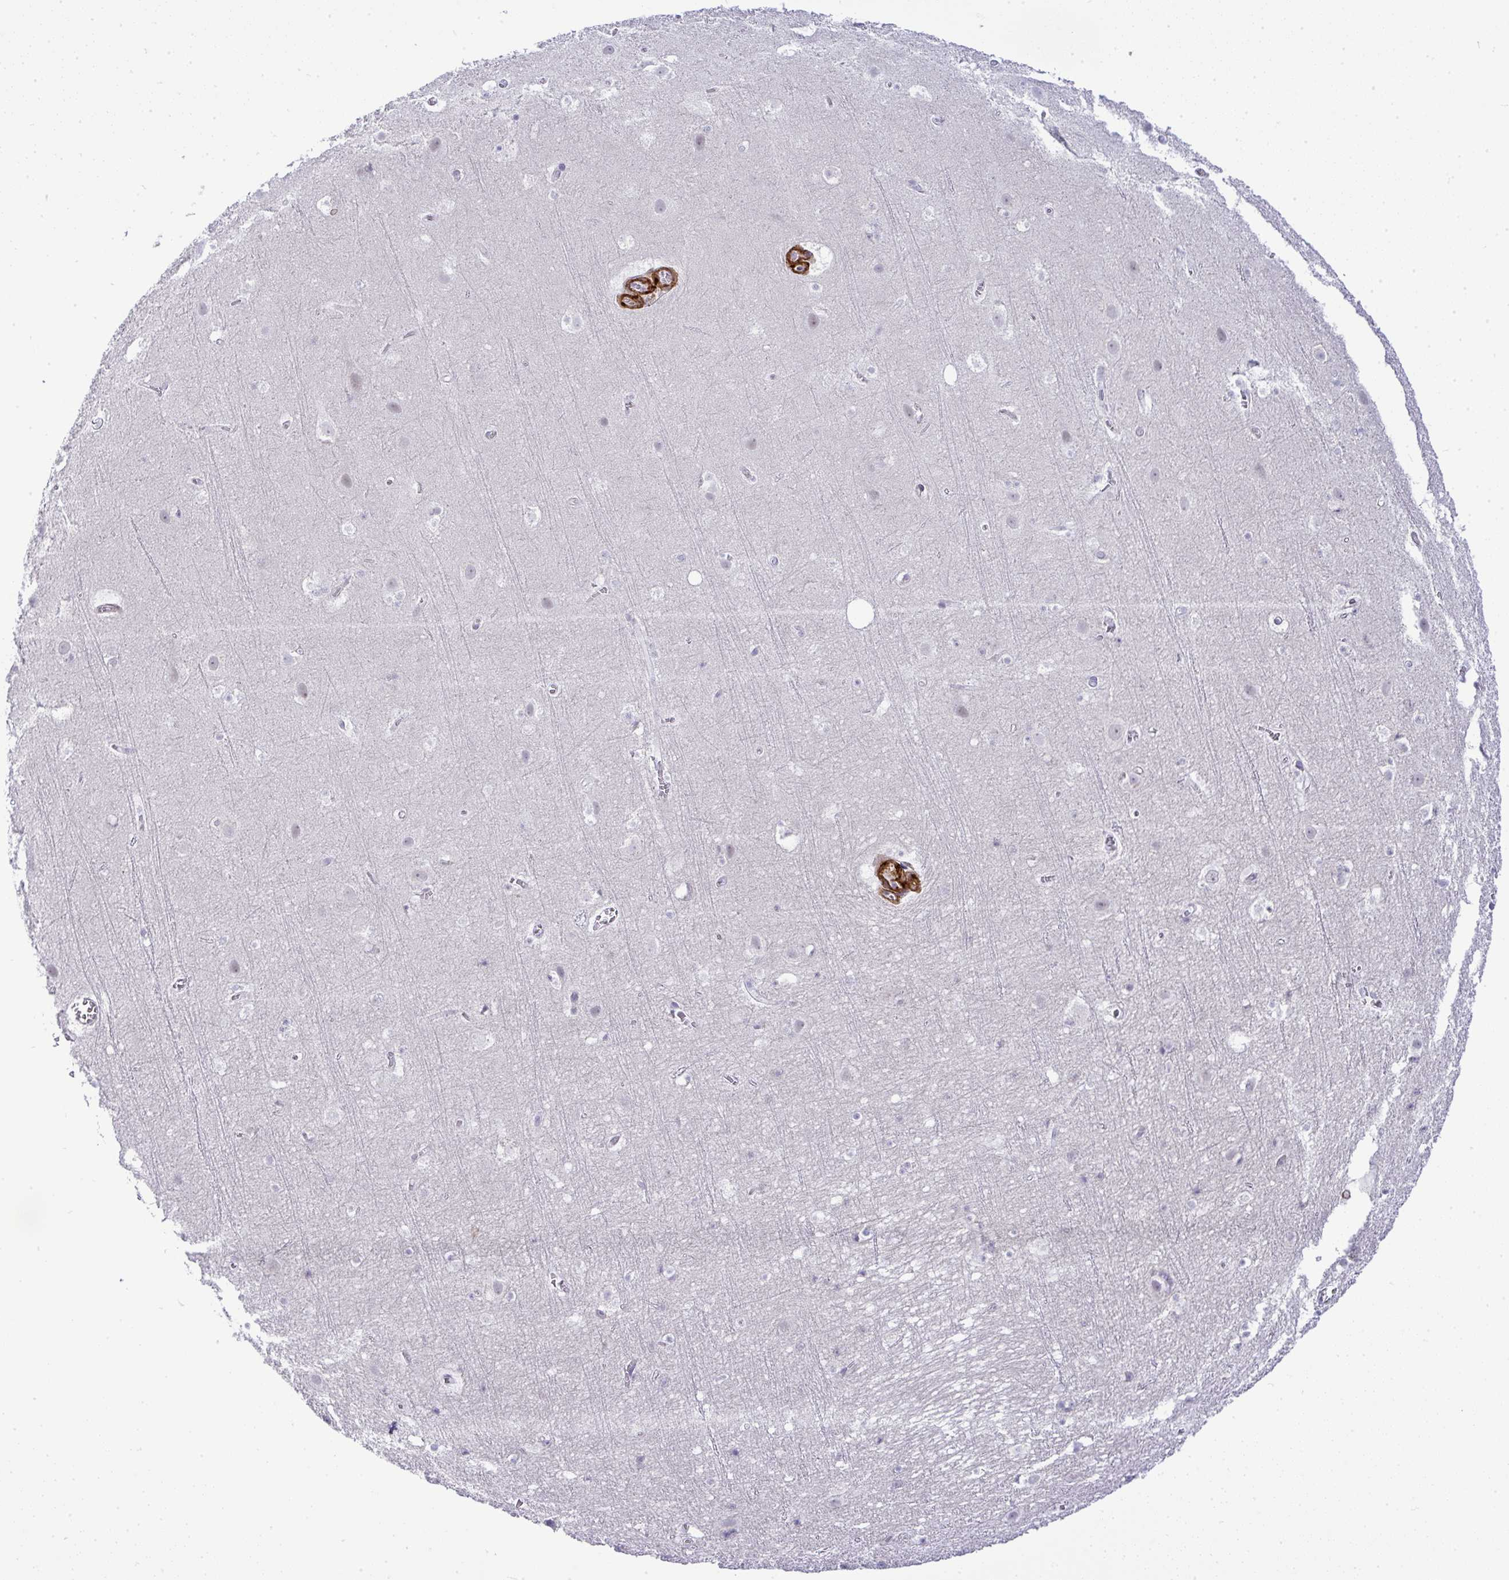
{"staining": {"intensity": "negative", "quantity": "none", "location": "none"}, "tissue": "cerebral cortex", "cell_type": "Endothelial cells", "image_type": "normal", "snomed": [{"axis": "morphology", "description": "Normal tissue, NOS"}, {"axis": "topography", "description": "Cerebral cortex"}], "caption": "DAB (3,3'-diaminobenzidine) immunohistochemical staining of benign human cerebral cortex reveals no significant expression in endothelial cells. (Immunohistochemistry, brightfield microscopy, high magnification).", "gene": "UBE2S", "patient": {"sex": "female", "age": 42}}